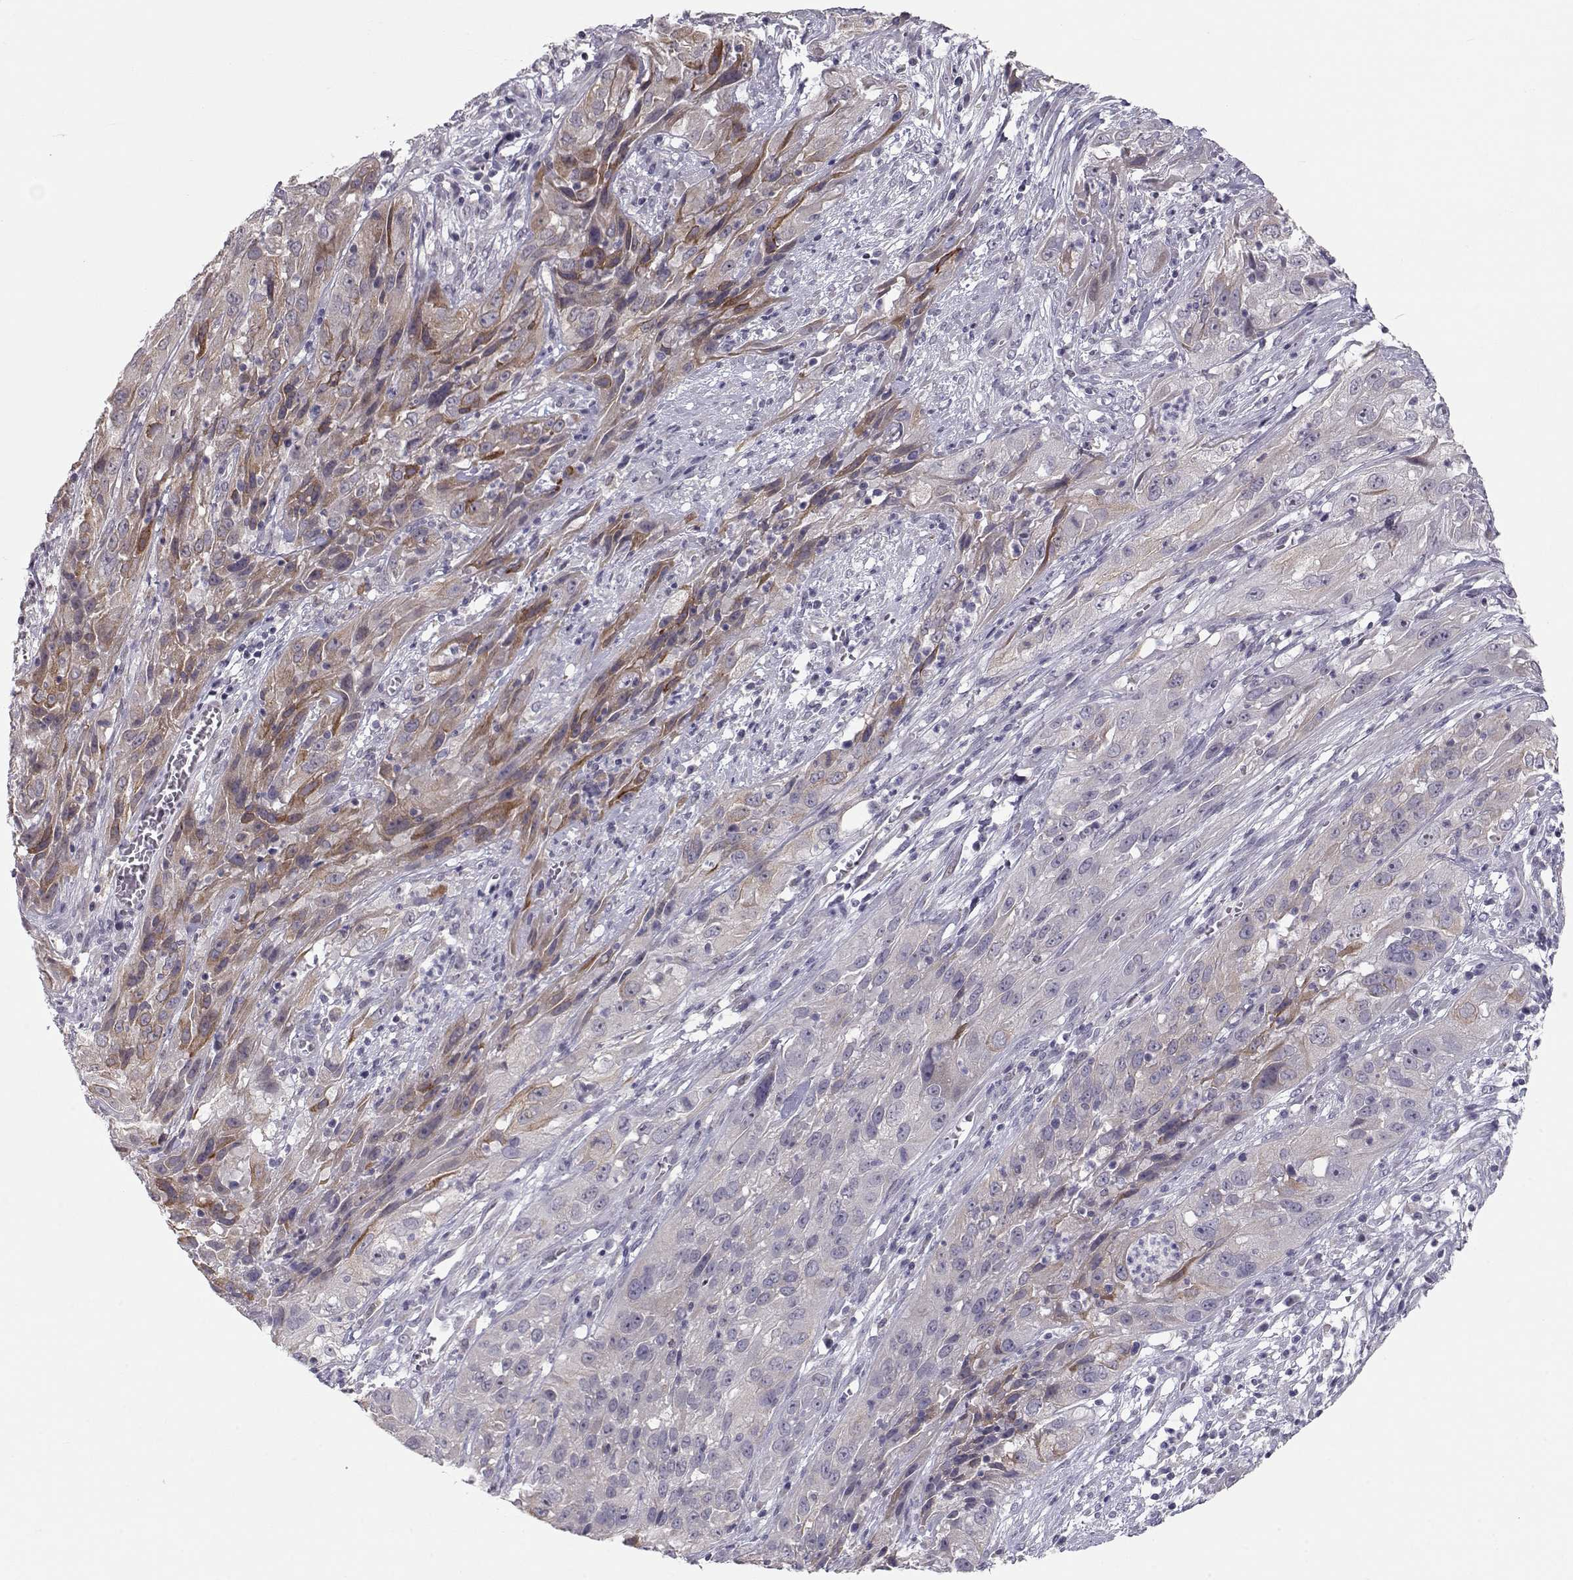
{"staining": {"intensity": "moderate", "quantity": "<25%", "location": "cytoplasmic/membranous"}, "tissue": "cervical cancer", "cell_type": "Tumor cells", "image_type": "cancer", "snomed": [{"axis": "morphology", "description": "Squamous cell carcinoma, NOS"}, {"axis": "topography", "description": "Cervix"}], "caption": "Human cervical cancer (squamous cell carcinoma) stained for a protein (brown) exhibits moderate cytoplasmic/membranous positive expression in about <25% of tumor cells.", "gene": "NPVF", "patient": {"sex": "female", "age": 32}}